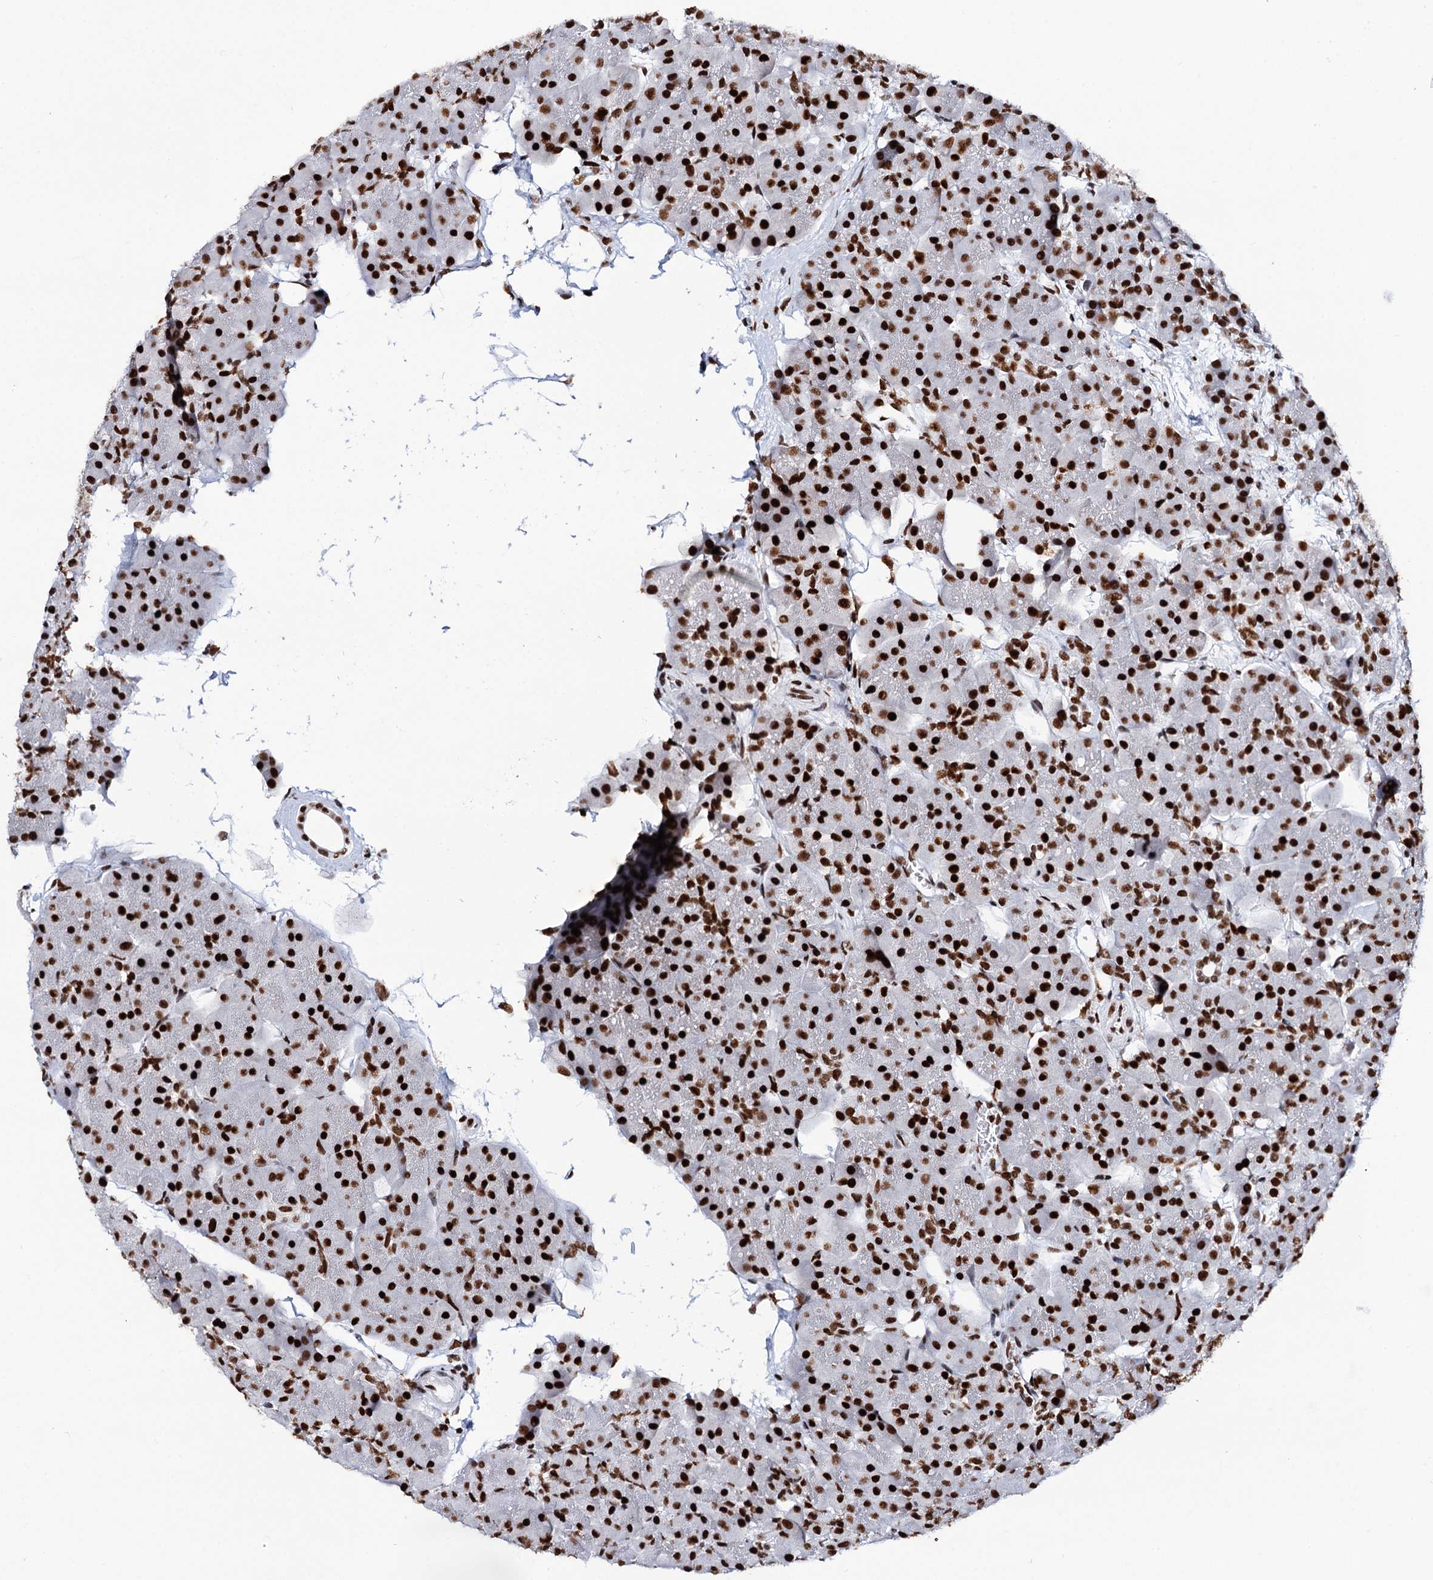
{"staining": {"intensity": "strong", "quantity": ">75%", "location": "nuclear"}, "tissue": "pancreas", "cell_type": "Exocrine glandular cells", "image_type": "normal", "snomed": [{"axis": "morphology", "description": "Normal tissue, NOS"}, {"axis": "topography", "description": "Pancreas"}], "caption": "This image reveals IHC staining of benign human pancreas, with high strong nuclear positivity in about >75% of exocrine glandular cells.", "gene": "MATR3", "patient": {"sex": "male", "age": 66}}